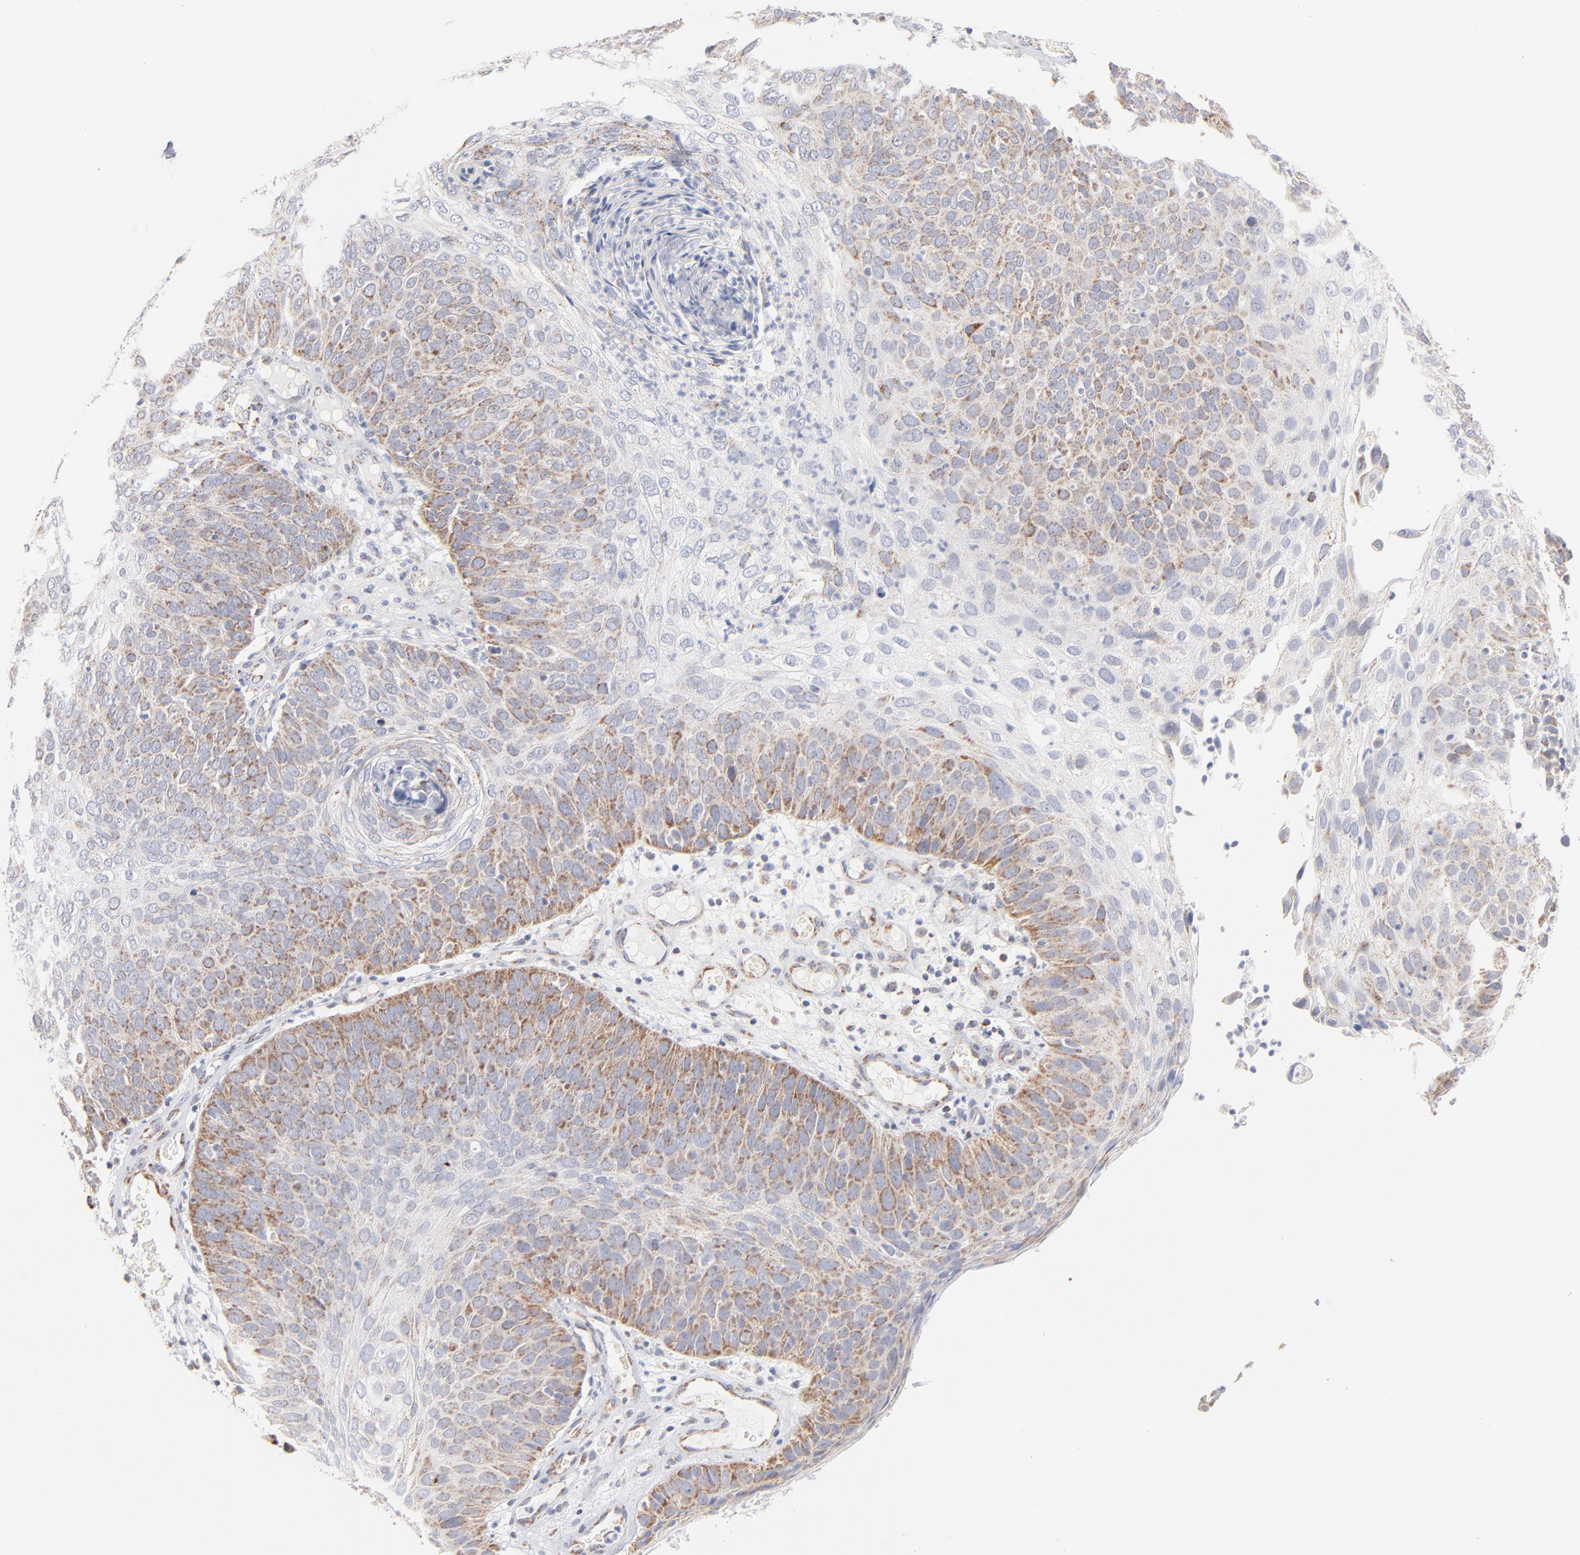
{"staining": {"intensity": "moderate", "quantity": "25%-75%", "location": "cytoplasmic/membranous"}, "tissue": "skin cancer", "cell_type": "Tumor cells", "image_type": "cancer", "snomed": [{"axis": "morphology", "description": "Squamous cell carcinoma, NOS"}, {"axis": "topography", "description": "Skin"}], "caption": "Approximately 25%-75% of tumor cells in squamous cell carcinoma (skin) reveal moderate cytoplasmic/membranous protein positivity as visualized by brown immunohistochemical staining.", "gene": "MRPL58", "patient": {"sex": "male", "age": 87}}